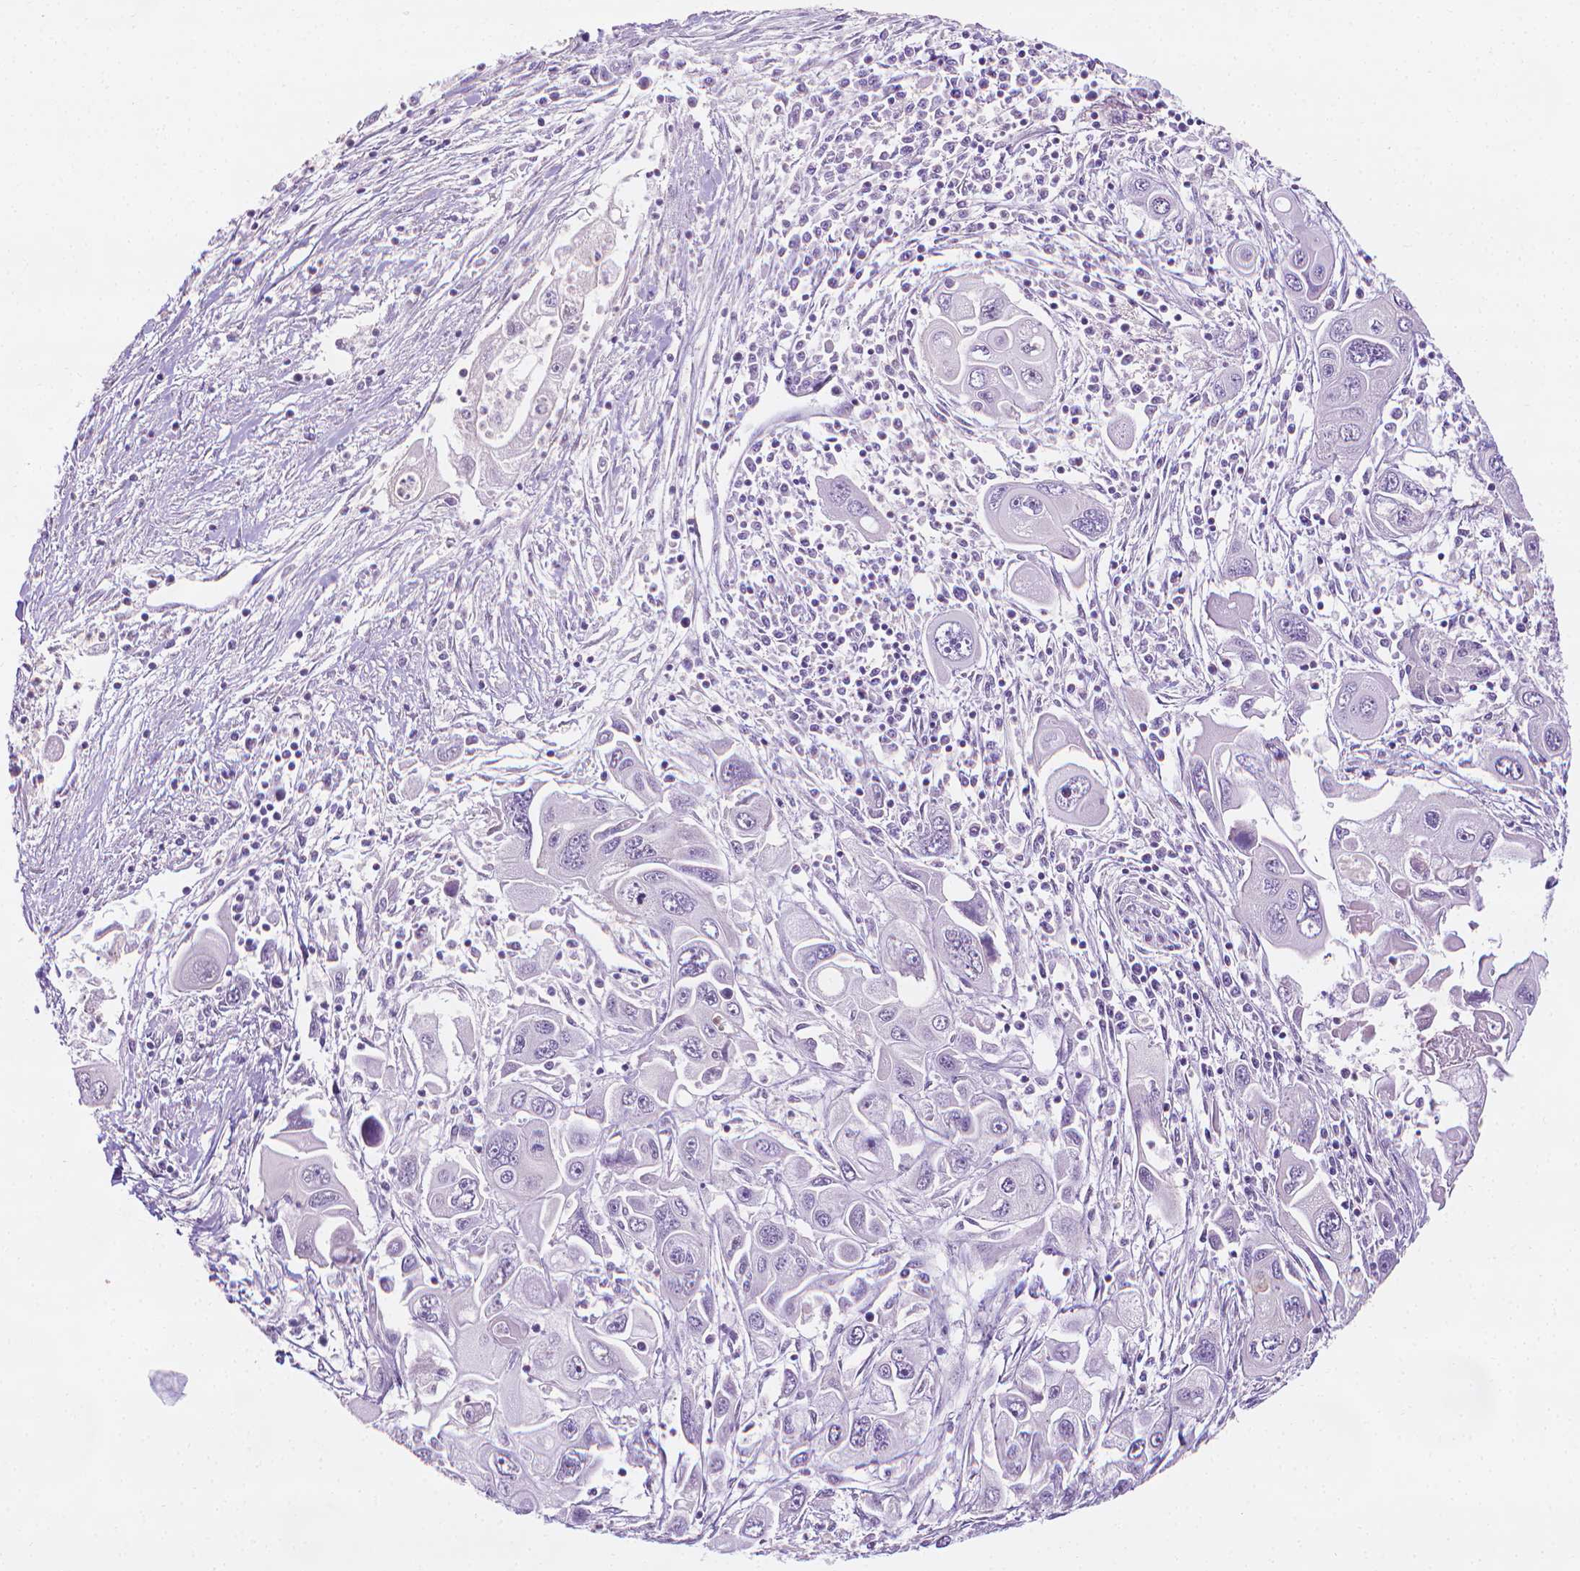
{"staining": {"intensity": "negative", "quantity": "none", "location": "none"}, "tissue": "pancreatic cancer", "cell_type": "Tumor cells", "image_type": "cancer", "snomed": [{"axis": "morphology", "description": "Adenocarcinoma, NOS"}, {"axis": "topography", "description": "Pancreas"}], "caption": "This image is of pancreatic cancer stained with immunohistochemistry to label a protein in brown with the nuclei are counter-stained blue. There is no staining in tumor cells.", "gene": "FASN", "patient": {"sex": "male", "age": 70}}